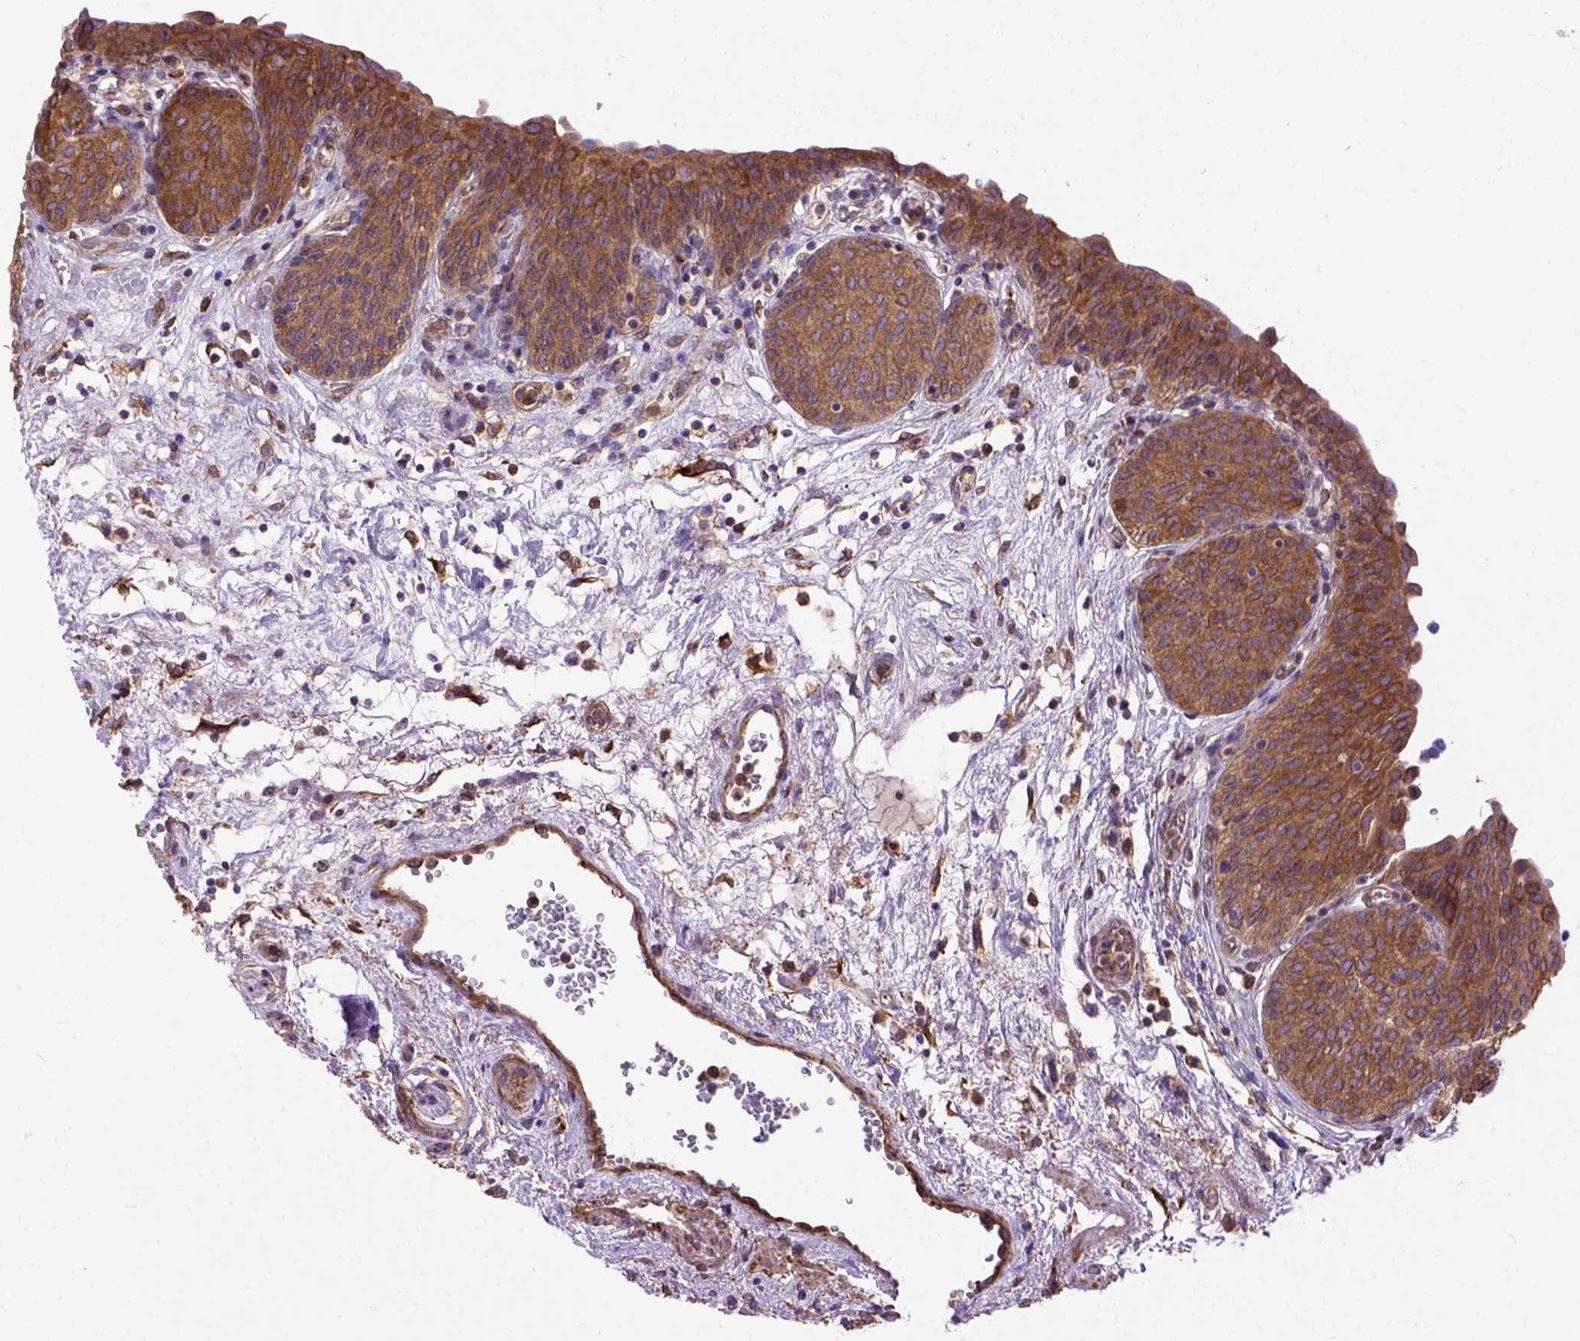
{"staining": {"intensity": "strong", "quantity": ">75%", "location": "cytoplasmic/membranous"}, "tissue": "urinary bladder", "cell_type": "Urothelial cells", "image_type": "normal", "snomed": [{"axis": "morphology", "description": "Normal tissue, NOS"}, {"axis": "topography", "description": "Urinary bladder"}], "caption": "DAB (3,3'-diaminobenzidine) immunohistochemical staining of unremarkable human urinary bladder demonstrates strong cytoplasmic/membranous protein staining in about >75% of urothelial cells.", "gene": "MVP", "patient": {"sex": "male", "age": 68}}